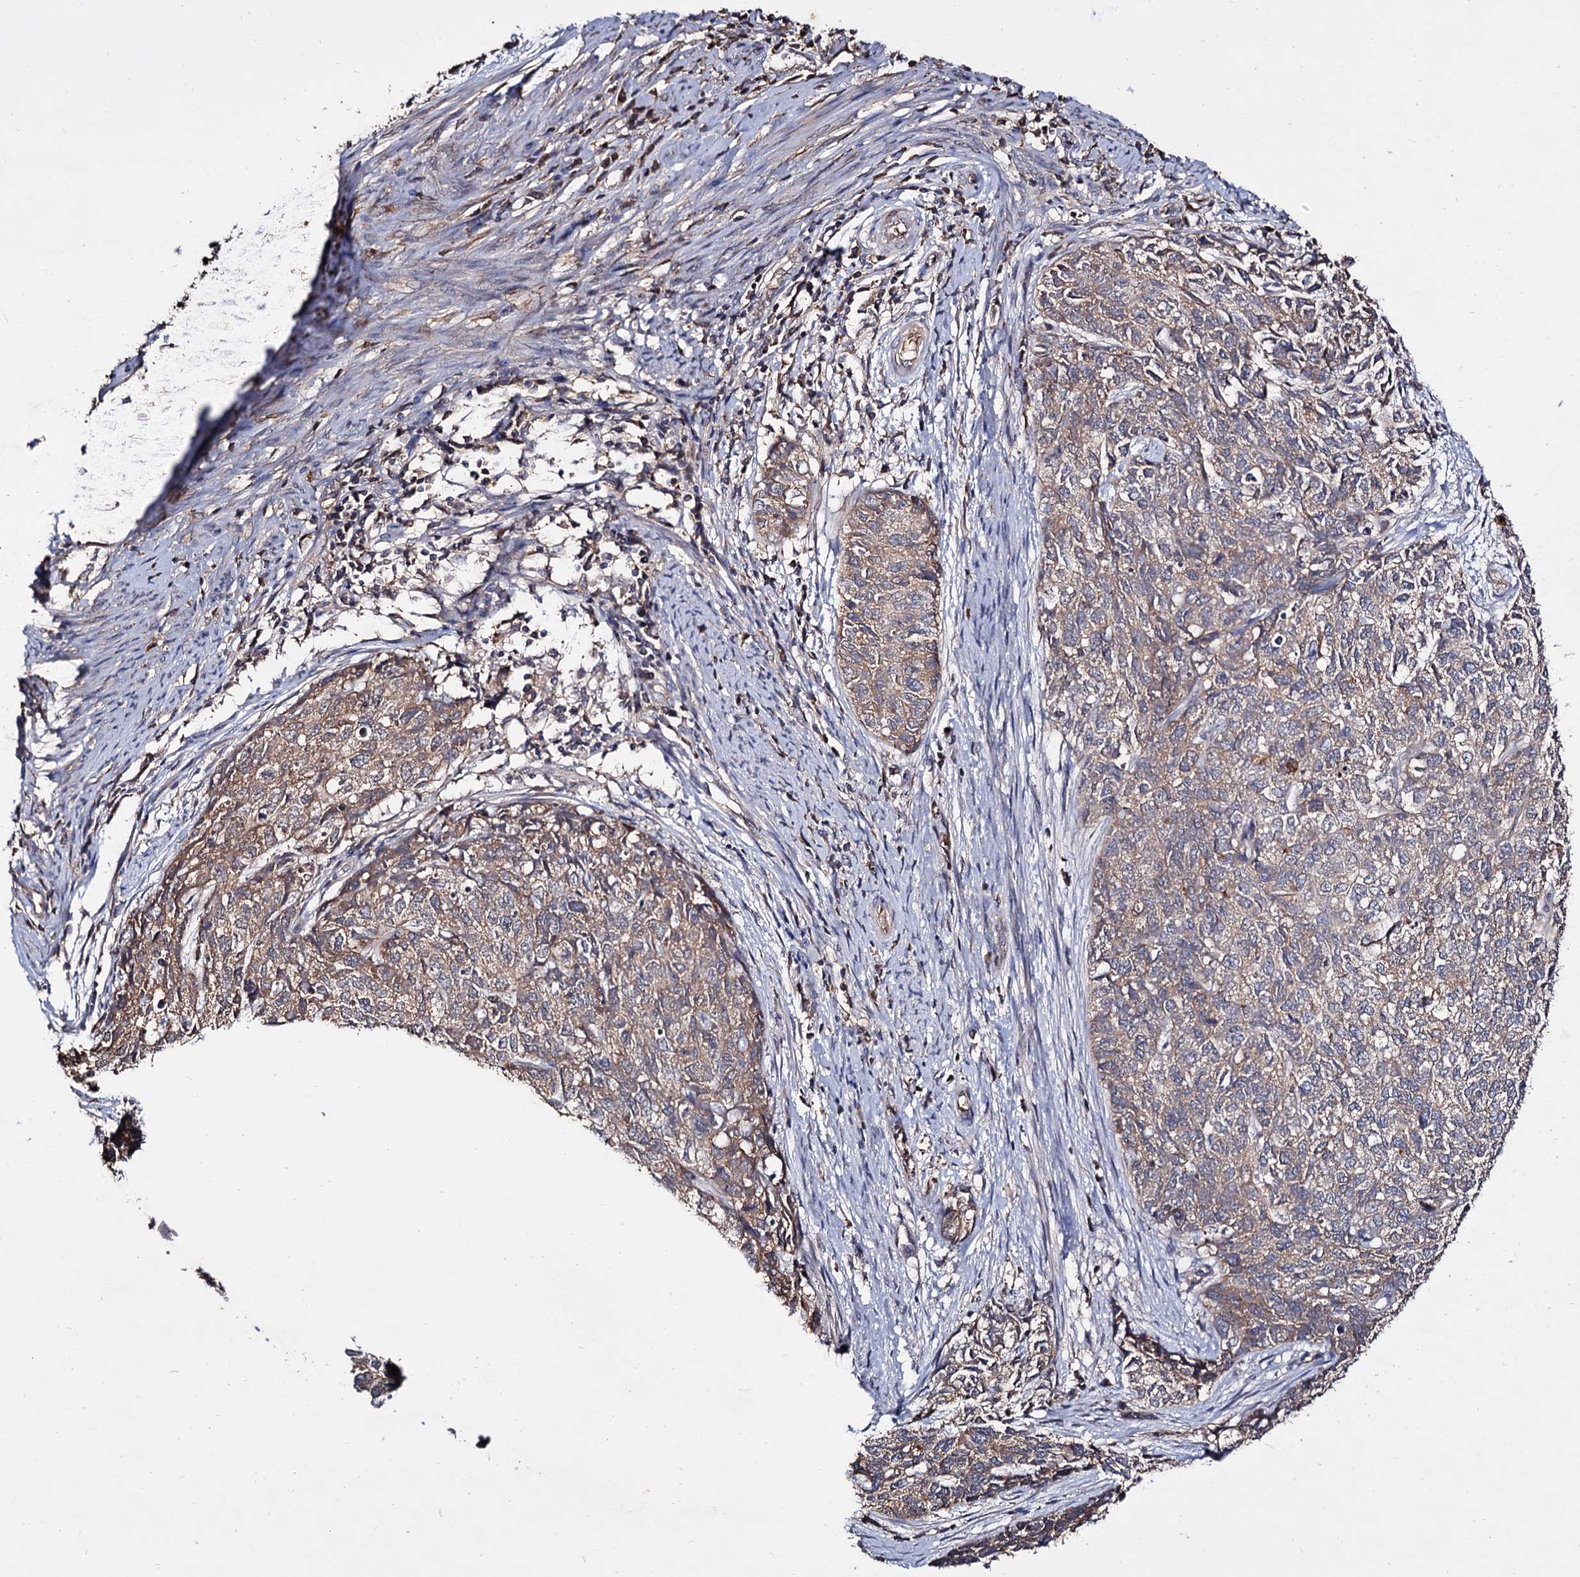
{"staining": {"intensity": "weak", "quantity": ">75%", "location": "cytoplasmic/membranous"}, "tissue": "cervical cancer", "cell_type": "Tumor cells", "image_type": "cancer", "snomed": [{"axis": "morphology", "description": "Squamous cell carcinoma, NOS"}, {"axis": "topography", "description": "Cervix"}], "caption": "Immunohistochemistry (IHC) (DAB) staining of squamous cell carcinoma (cervical) exhibits weak cytoplasmic/membranous protein expression in about >75% of tumor cells. (DAB (3,3'-diaminobenzidine) IHC with brightfield microscopy, high magnification).", "gene": "ARFIP2", "patient": {"sex": "female", "age": 63}}